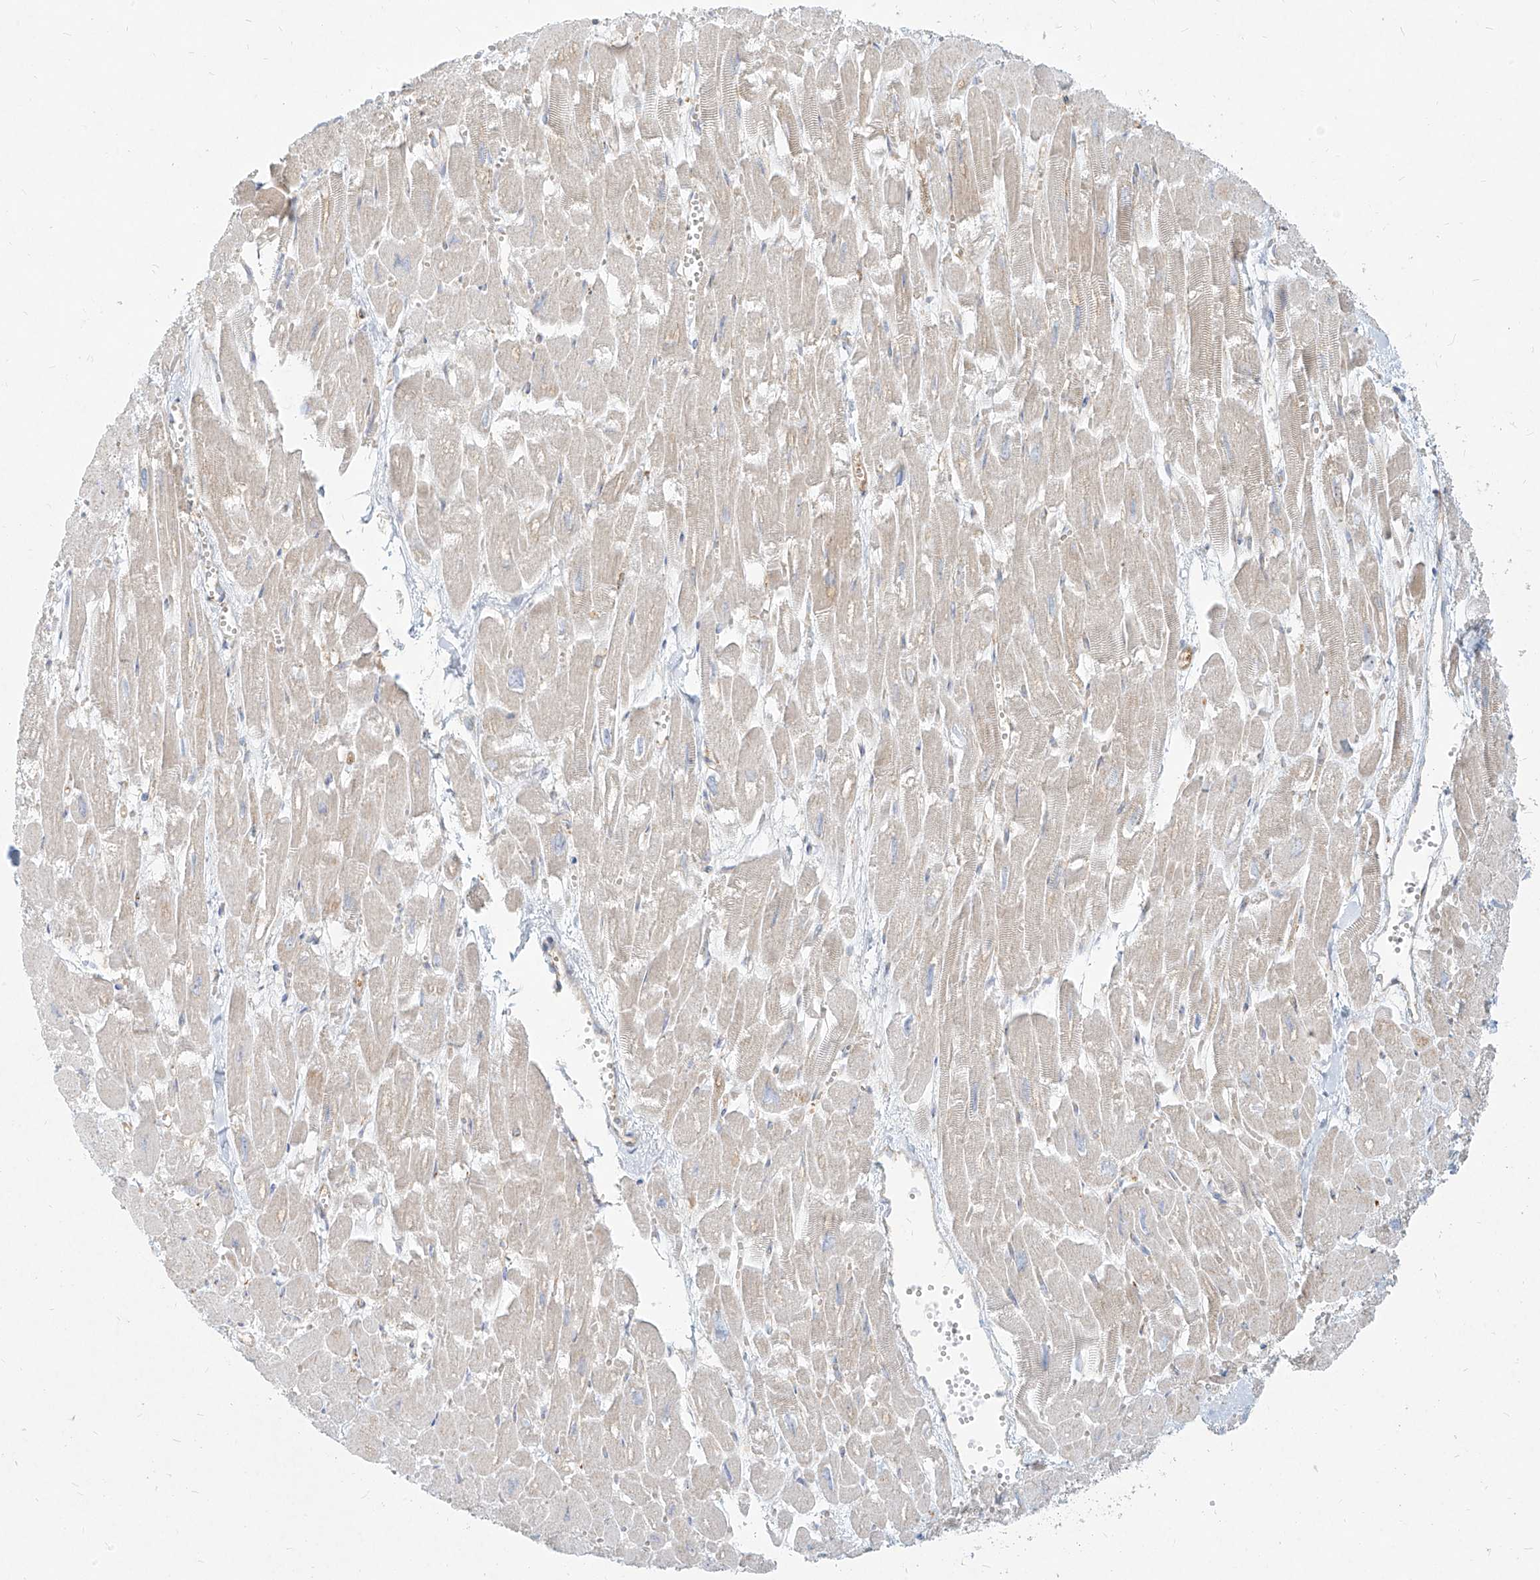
{"staining": {"intensity": "weak", "quantity": "25%-75%", "location": "cytoplasmic/membranous"}, "tissue": "heart muscle", "cell_type": "Cardiomyocytes", "image_type": "normal", "snomed": [{"axis": "morphology", "description": "Normal tissue, NOS"}, {"axis": "topography", "description": "Heart"}], "caption": "Protein expression analysis of normal heart muscle demonstrates weak cytoplasmic/membranous staining in approximately 25%-75% of cardiomyocytes. Ihc stains the protein in brown and the nuclei are stained blue.", "gene": "MTX2", "patient": {"sex": "male", "age": 54}}